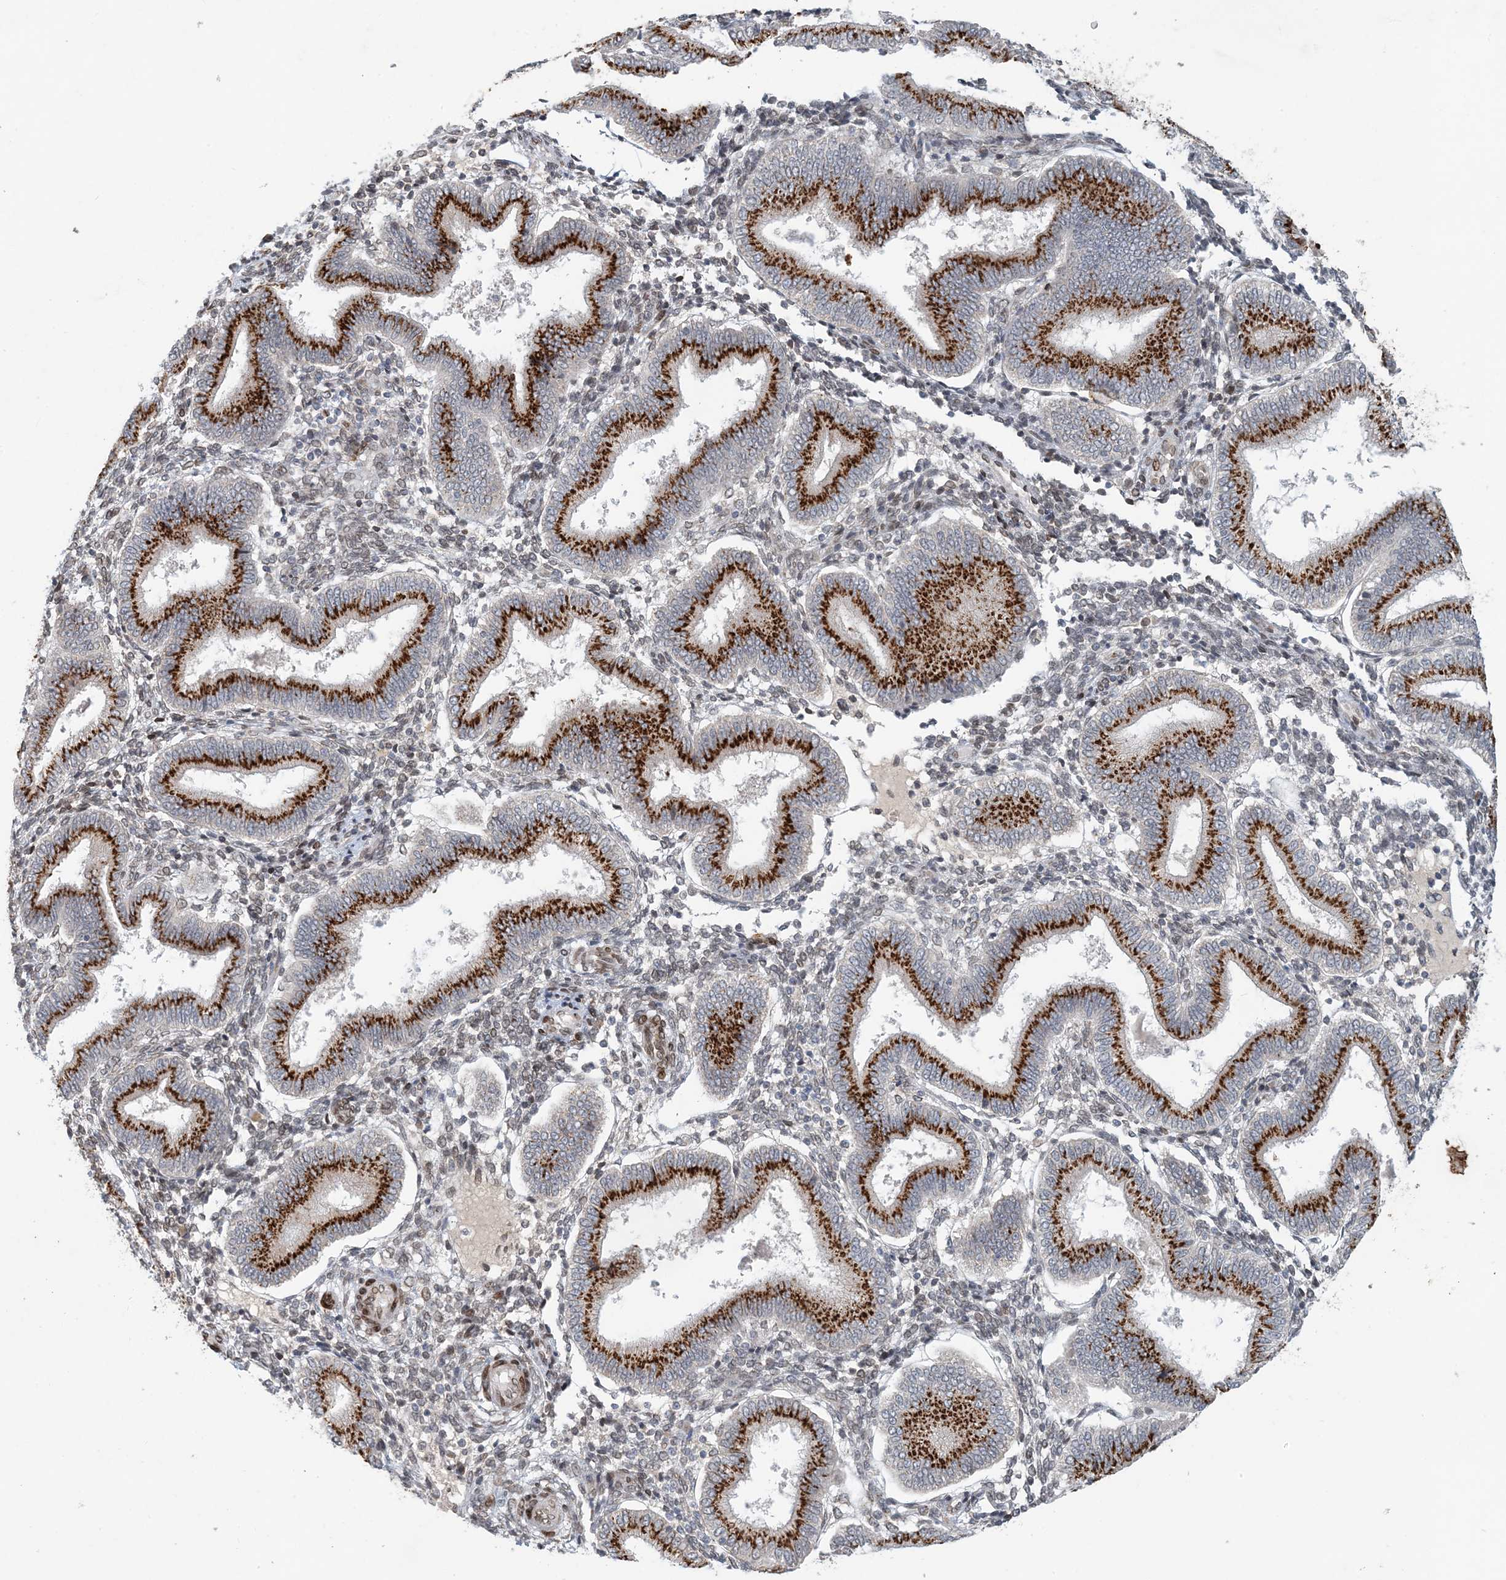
{"staining": {"intensity": "negative", "quantity": "none", "location": "none"}, "tissue": "endometrium", "cell_type": "Cells in endometrial stroma", "image_type": "normal", "snomed": [{"axis": "morphology", "description": "Normal tissue, NOS"}, {"axis": "topography", "description": "Endometrium"}], "caption": "Photomicrograph shows no protein staining in cells in endometrial stroma of normal endometrium.", "gene": "SLC35A2", "patient": {"sex": "female", "age": 39}}